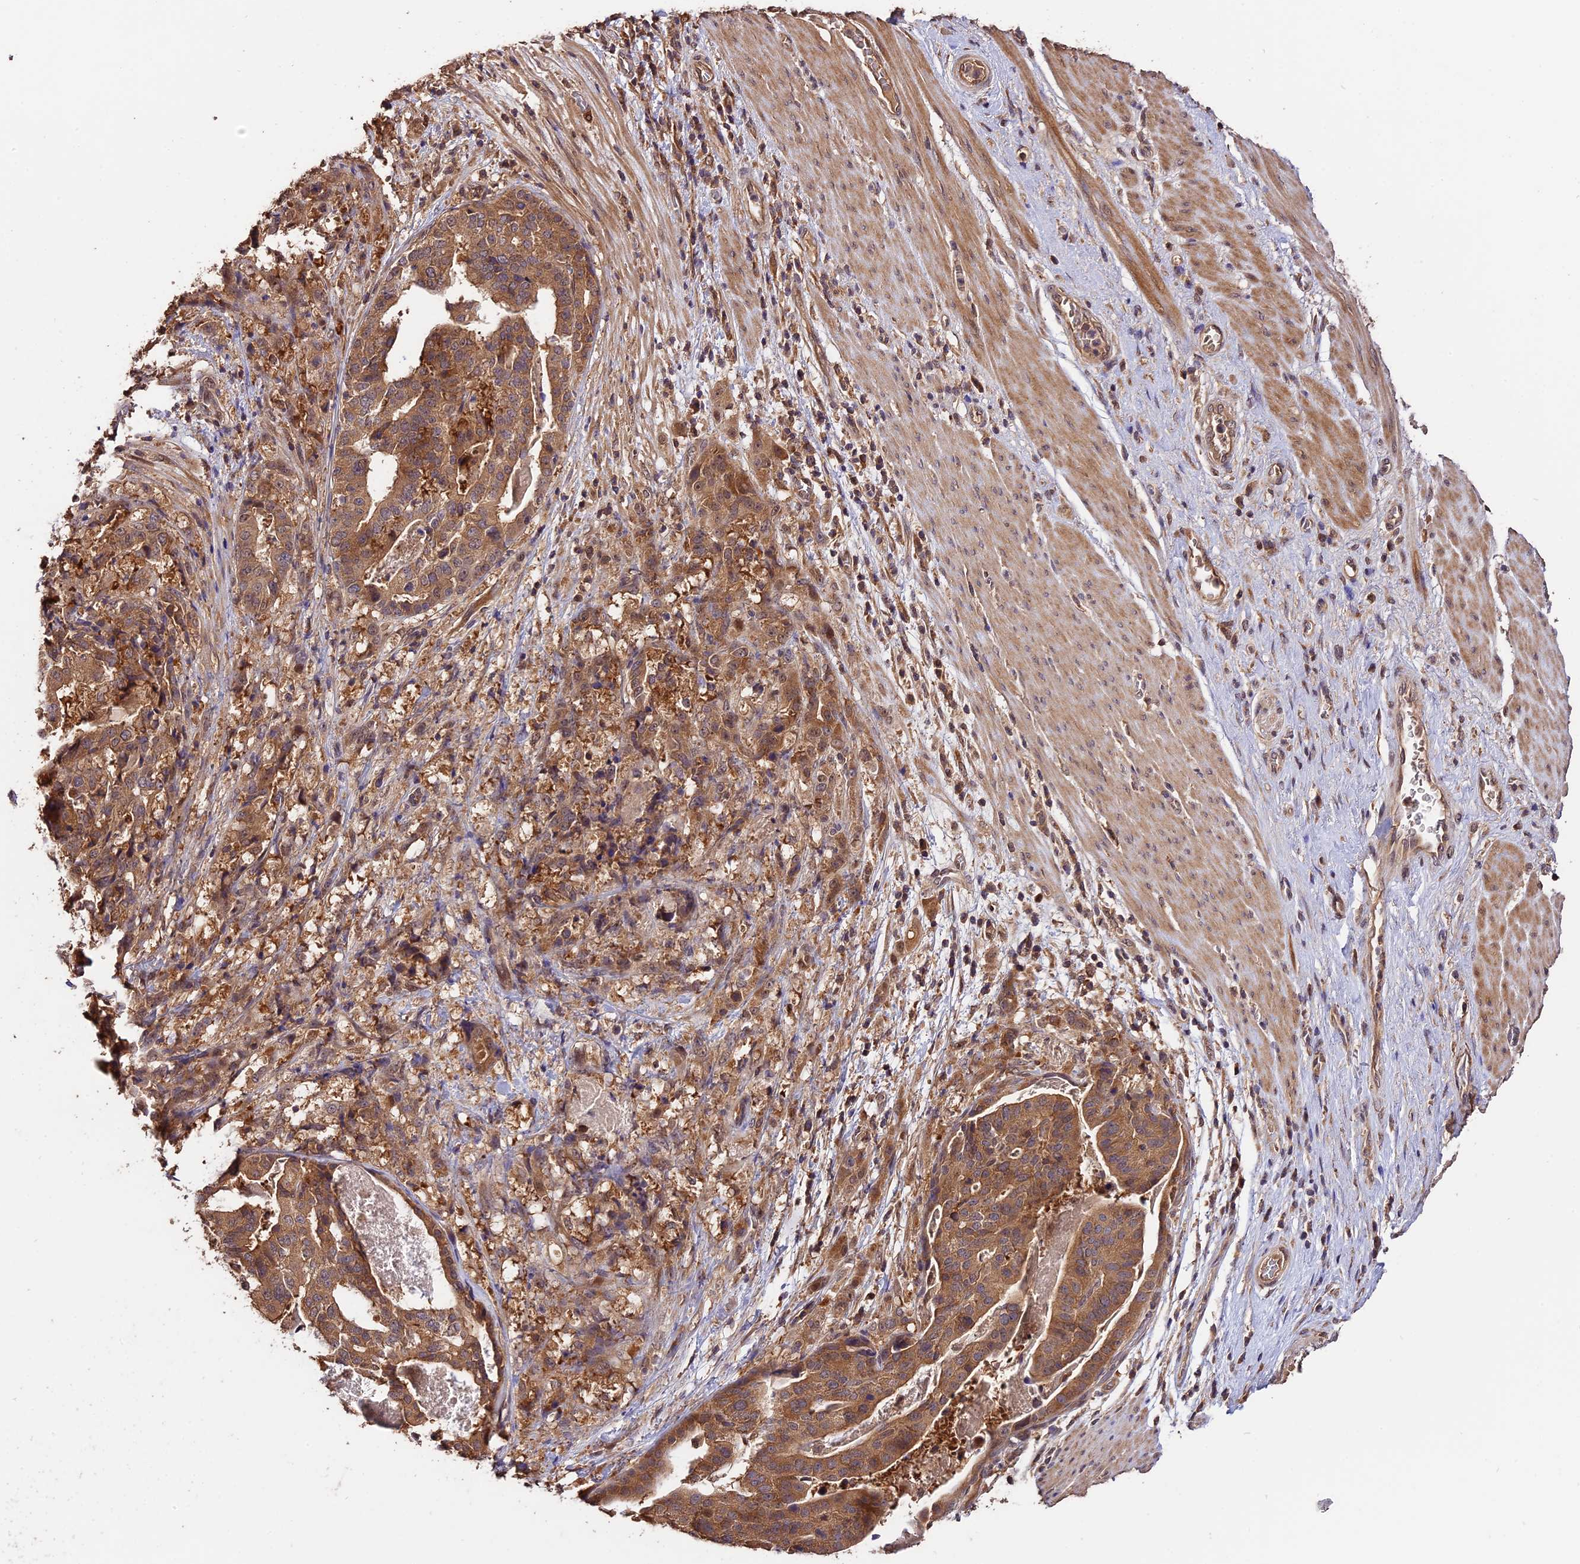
{"staining": {"intensity": "moderate", "quantity": ">75%", "location": "cytoplasmic/membranous"}, "tissue": "stomach cancer", "cell_type": "Tumor cells", "image_type": "cancer", "snomed": [{"axis": "morphology", "description": "Adenocarcinoma, NOS"}, {"axis": "topography", "description": "Stomach"}], "caption": "High-magnification brightfield microscopy of stomach adenocarcinoma stained with DAB (3,3'-diaminobenzidine) (brown) and counterstained with hematoxylin (blue). tumor cells exhibit moderate cytoplasmic/membranous positivity is appreciated in about>75% of cells.", "gene": "TRMT1", "patient": {"sex": "male", "age": 48}}